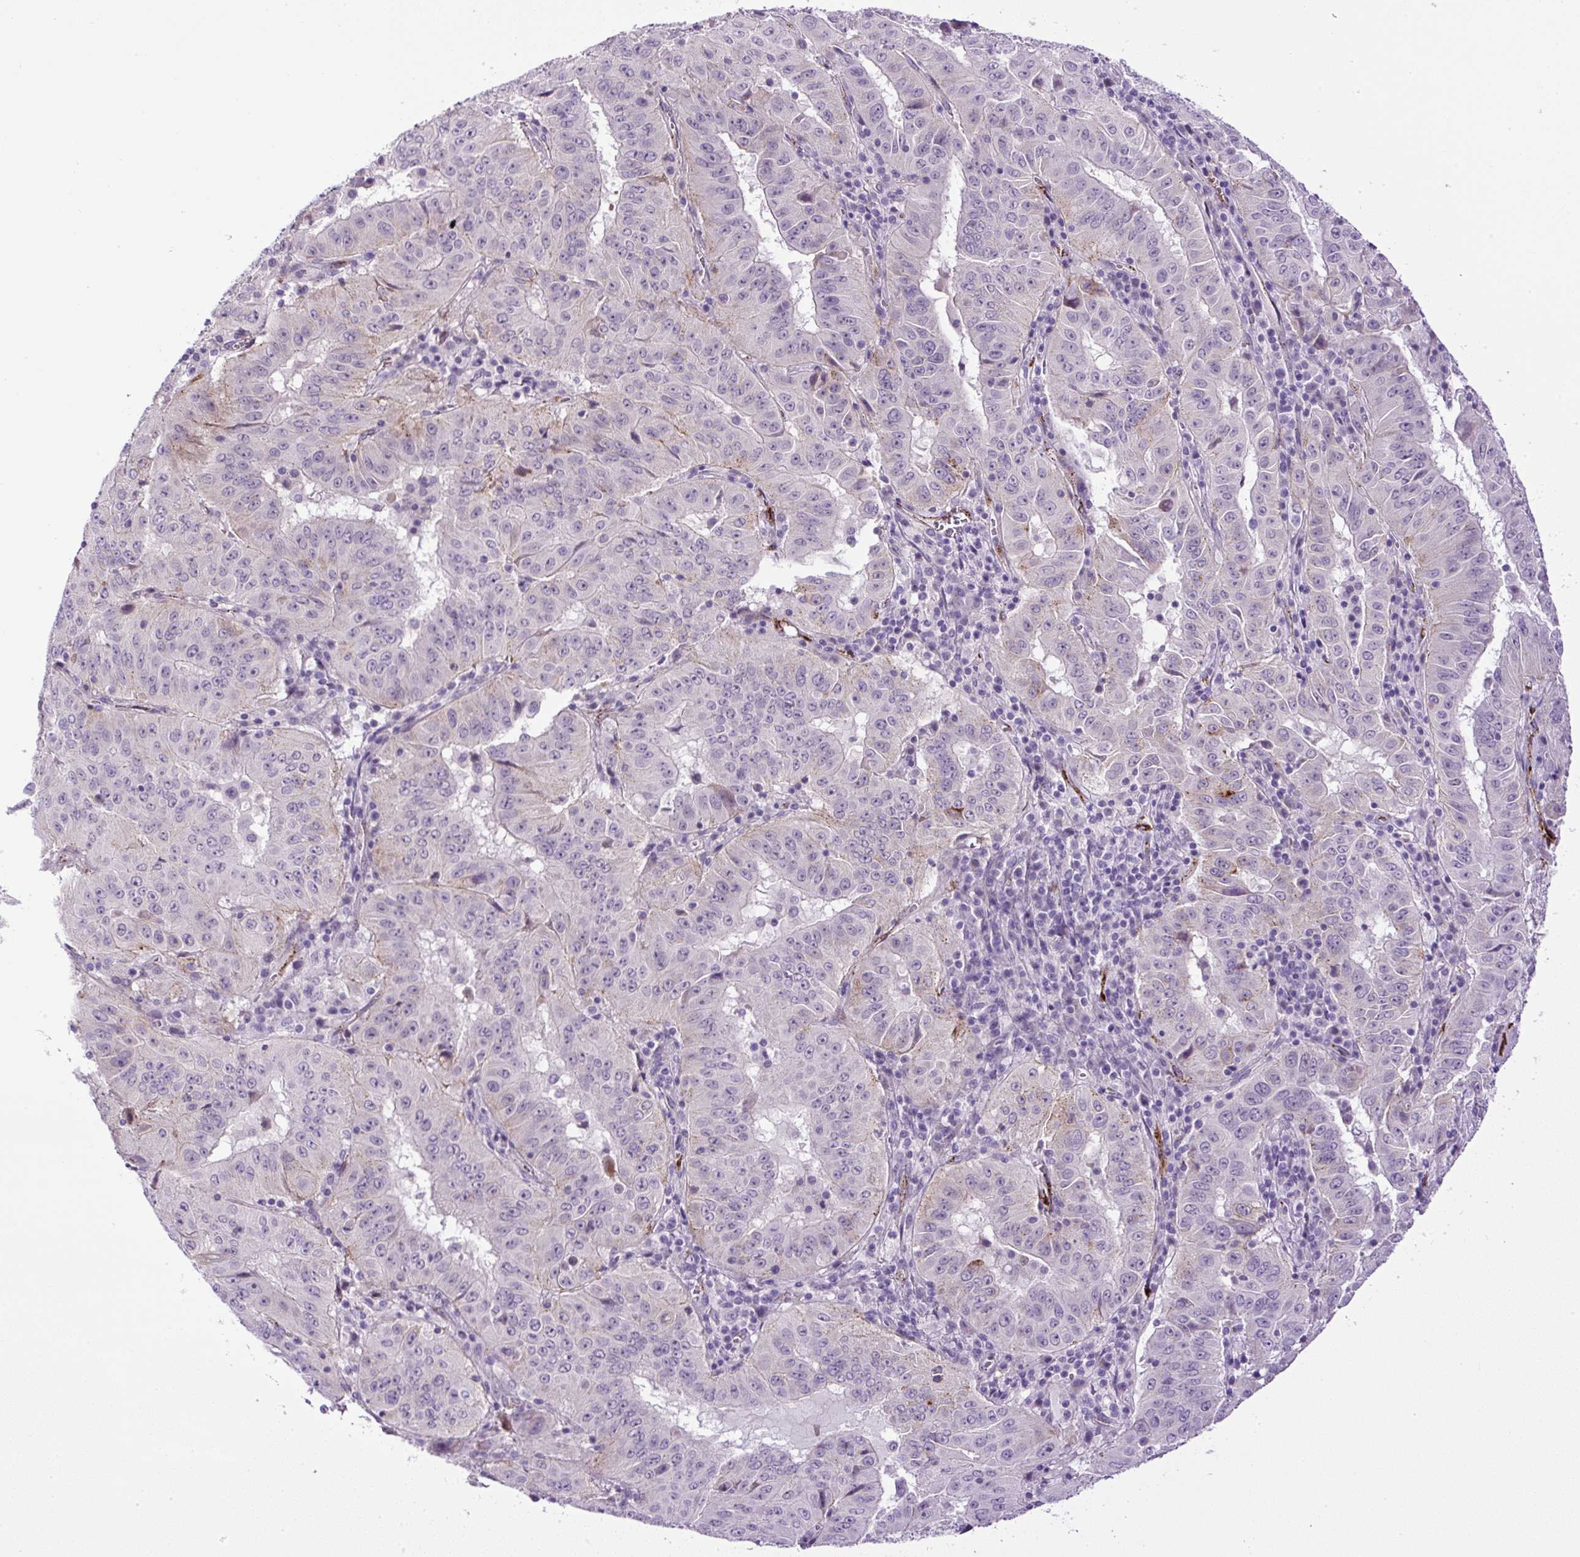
{"staining": {"intensity": "negative", "quantity": "none", "location": "none"}, "tissue": "pancreatic cancer", "cell_type": "Tumor cells", "image_type": "cancer", "snomed": [{"axis": "morphology", "description": "Adenocarcinoma, NOS"}, {"axis": "topography", "description": "Pancreas"}], "caption": "Photomicrograph shows no significant protein positivity in tumor cells of pancreatic adenocarcinoma.", "gene": "LEFTY2", "patient": {"sex": "male", "age": 63}}